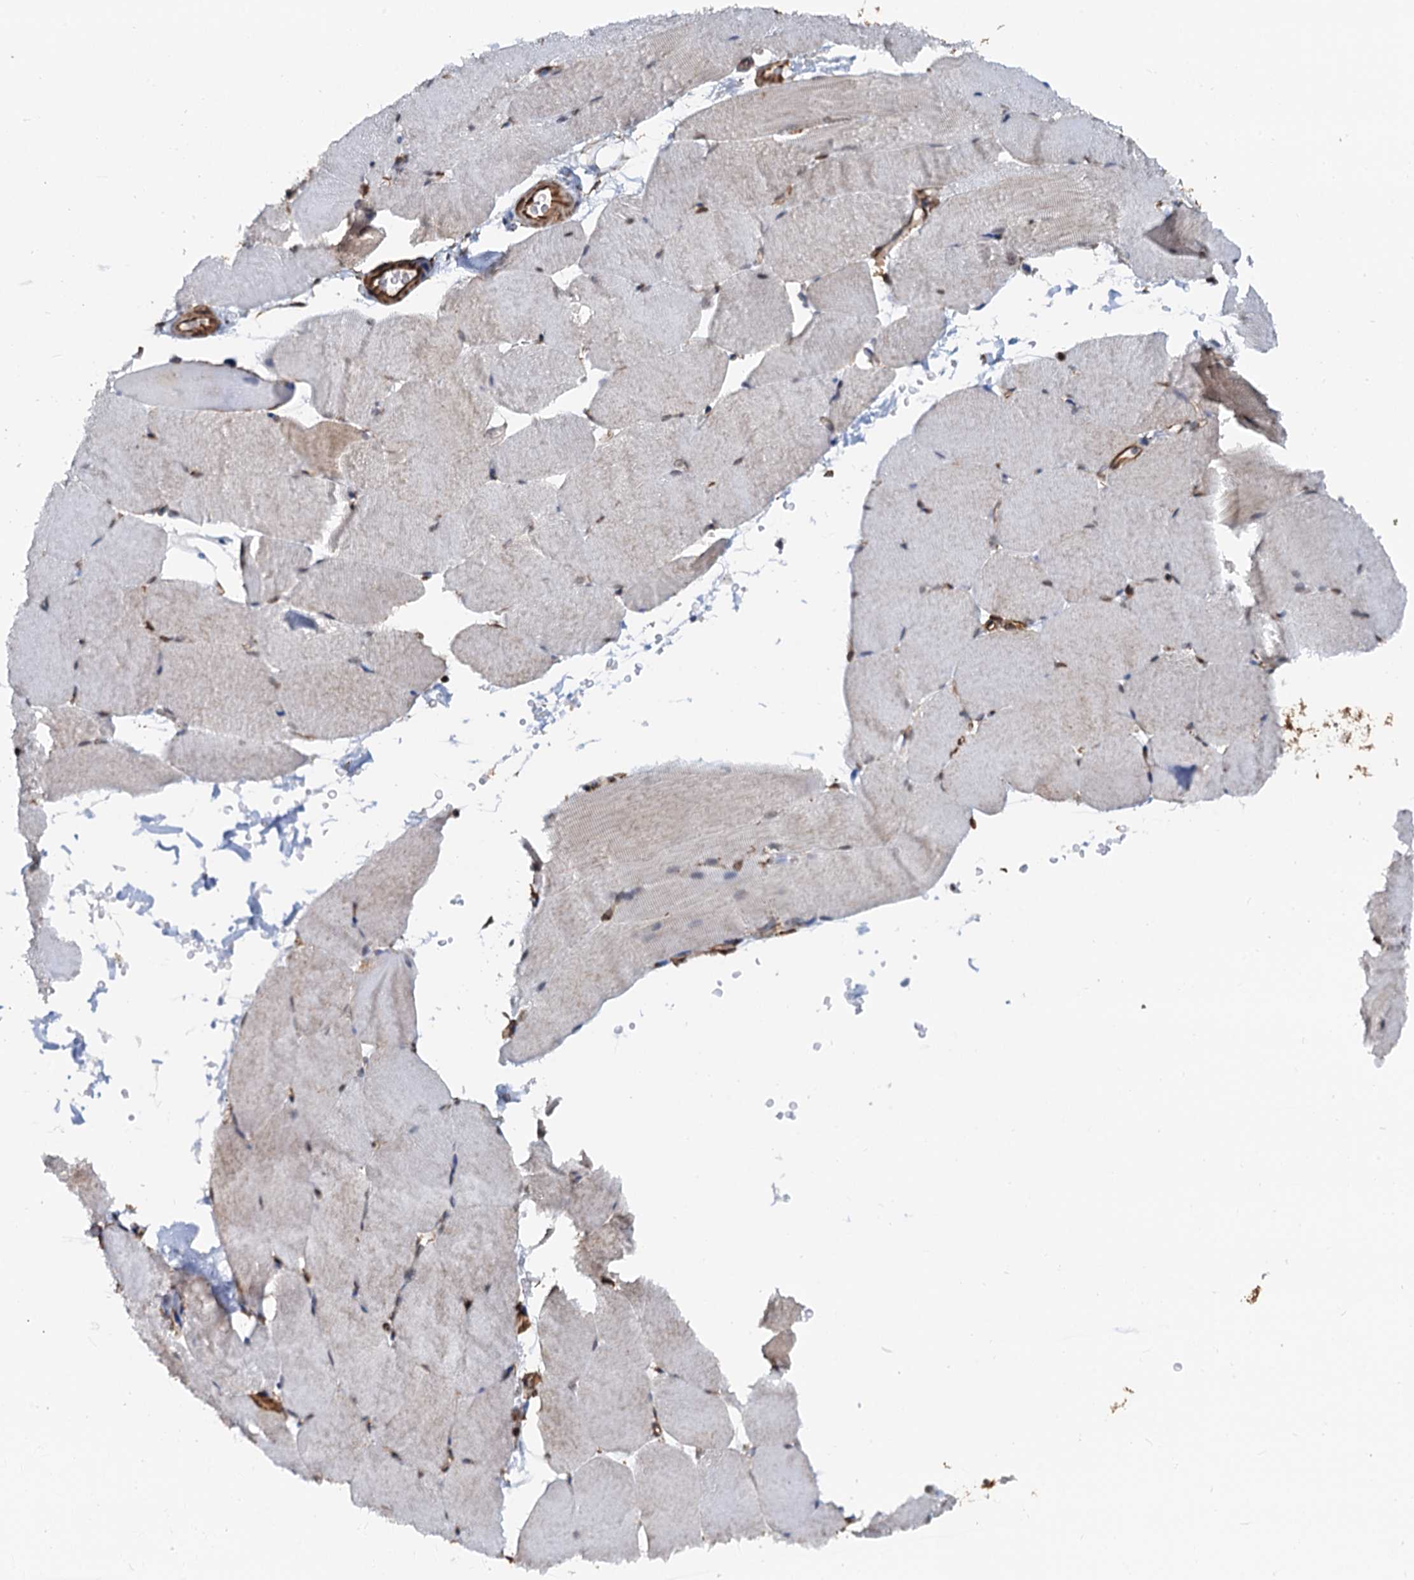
{"staining": {"intensity": "weak", "quantity": "25%-75%", "location": "nuclear"}, "tissue": "skeletal muscle", "cell_type": "Myocytes", "image_type": "normal", "snomed": [{"axis": "morphology", "description": "Normal tissue, NOS"}, {"axis": "topography", "description": "Skeletal muscle"}, {"axis": "topography", "description": "Parathyroid gland"}], "caption": "IHC histopathology image of unremarkable human skeletal muscle stained for a protein (brown), which exhibits low levels of weak nuclear positivity in approximately 25%-75% of myocytes.", "gene": "CFDP1", "patient": {"sex": "female", "age": 37}}